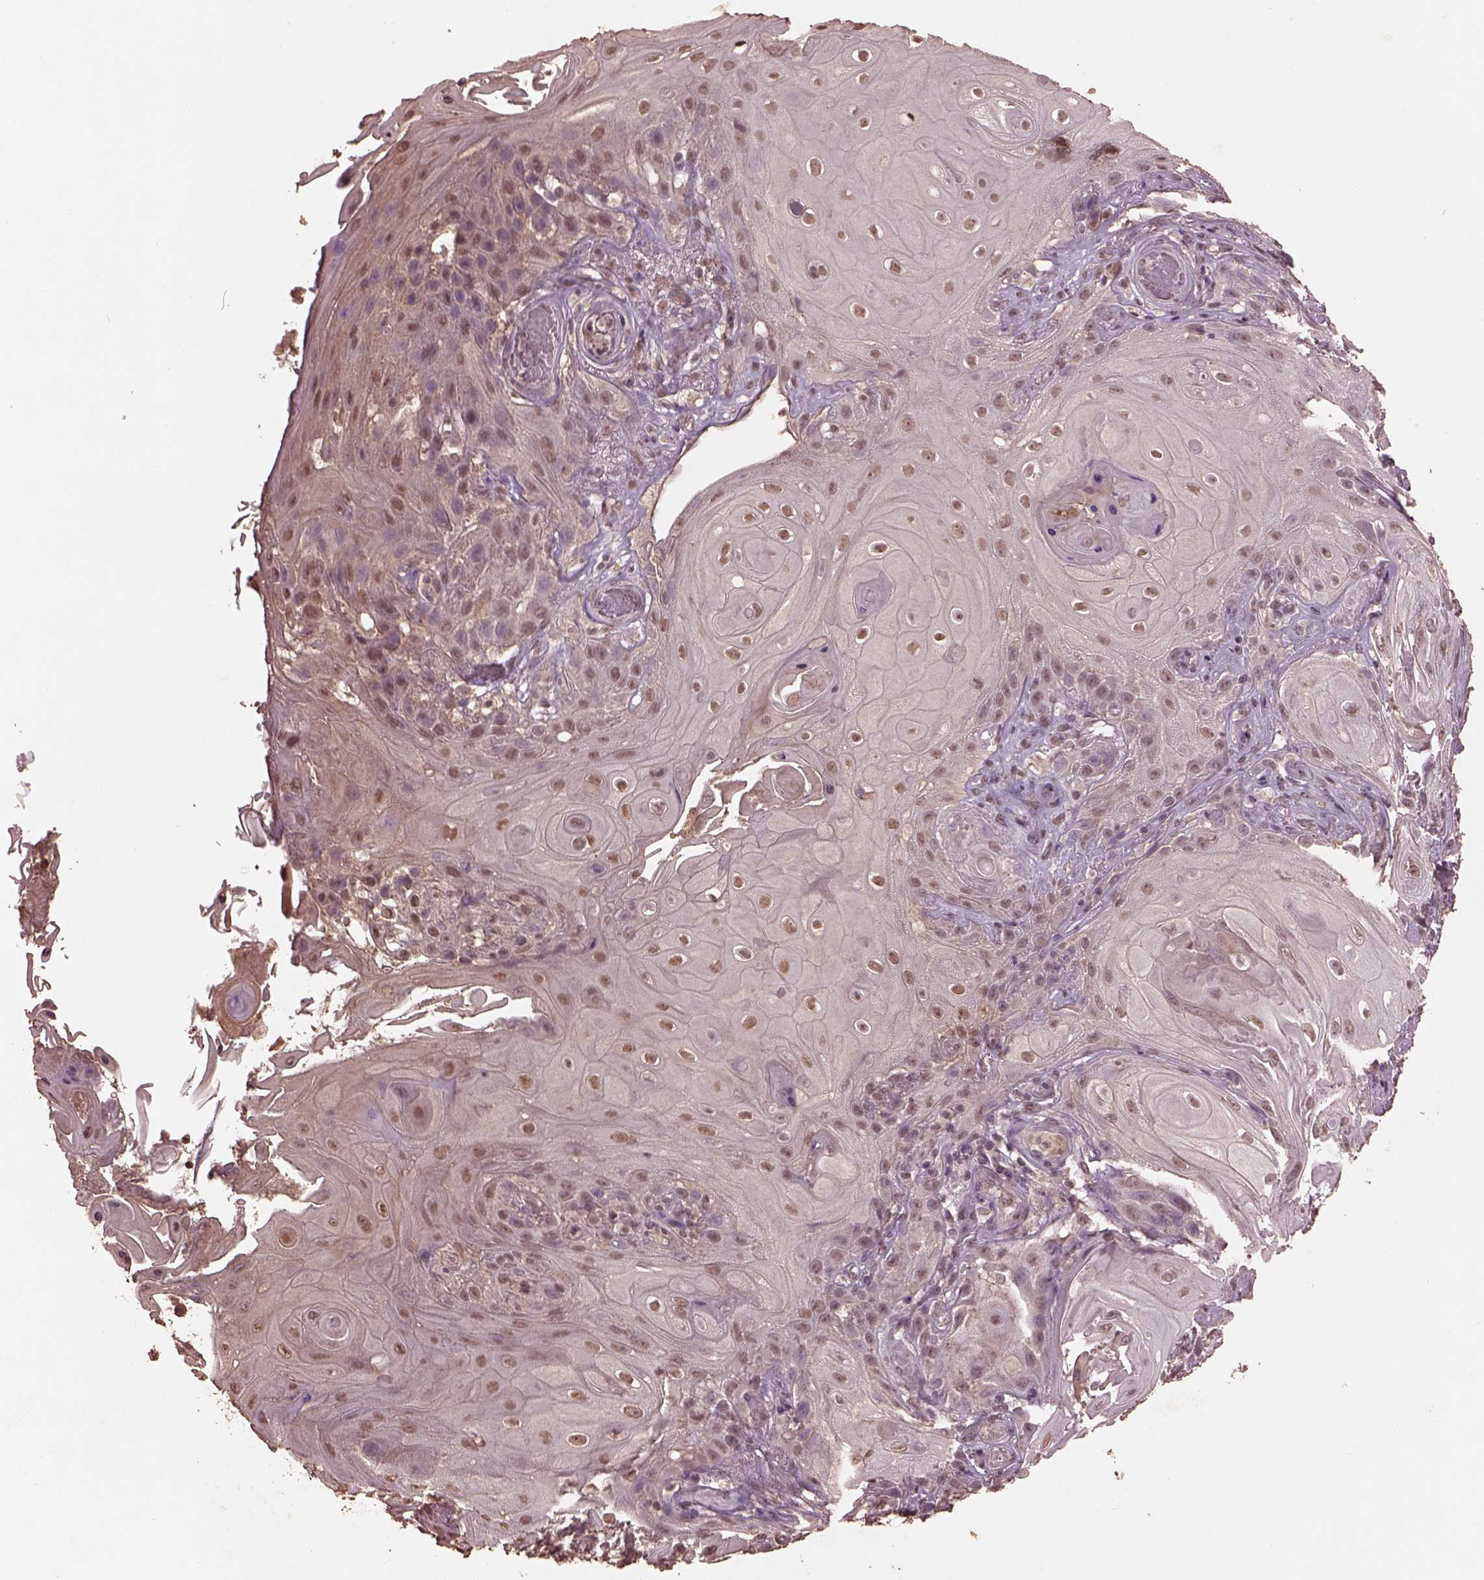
{"staining": {"intensity": "weak", "quantity": ">75%", "location": "nuclear"}, "tissue": "skin cancer", "cell_type": "Tumor cells", "image_type": "cancer", "snomed": [{"axis": "morphology", "description": "Squamous cell carcinoma, NOS"}, {"axis": "topography", "description": "Skin"}], "caption": "Tumor cells demonstrate low levels of weak nuclear expression in about >75% of cells in human skin cancer (squamous cell carcinoma). (Brightfield microscopy of DAB IHC at high magnification).", "gene": "CPT1C", "patient": {"sex": "male", "age": 62}}